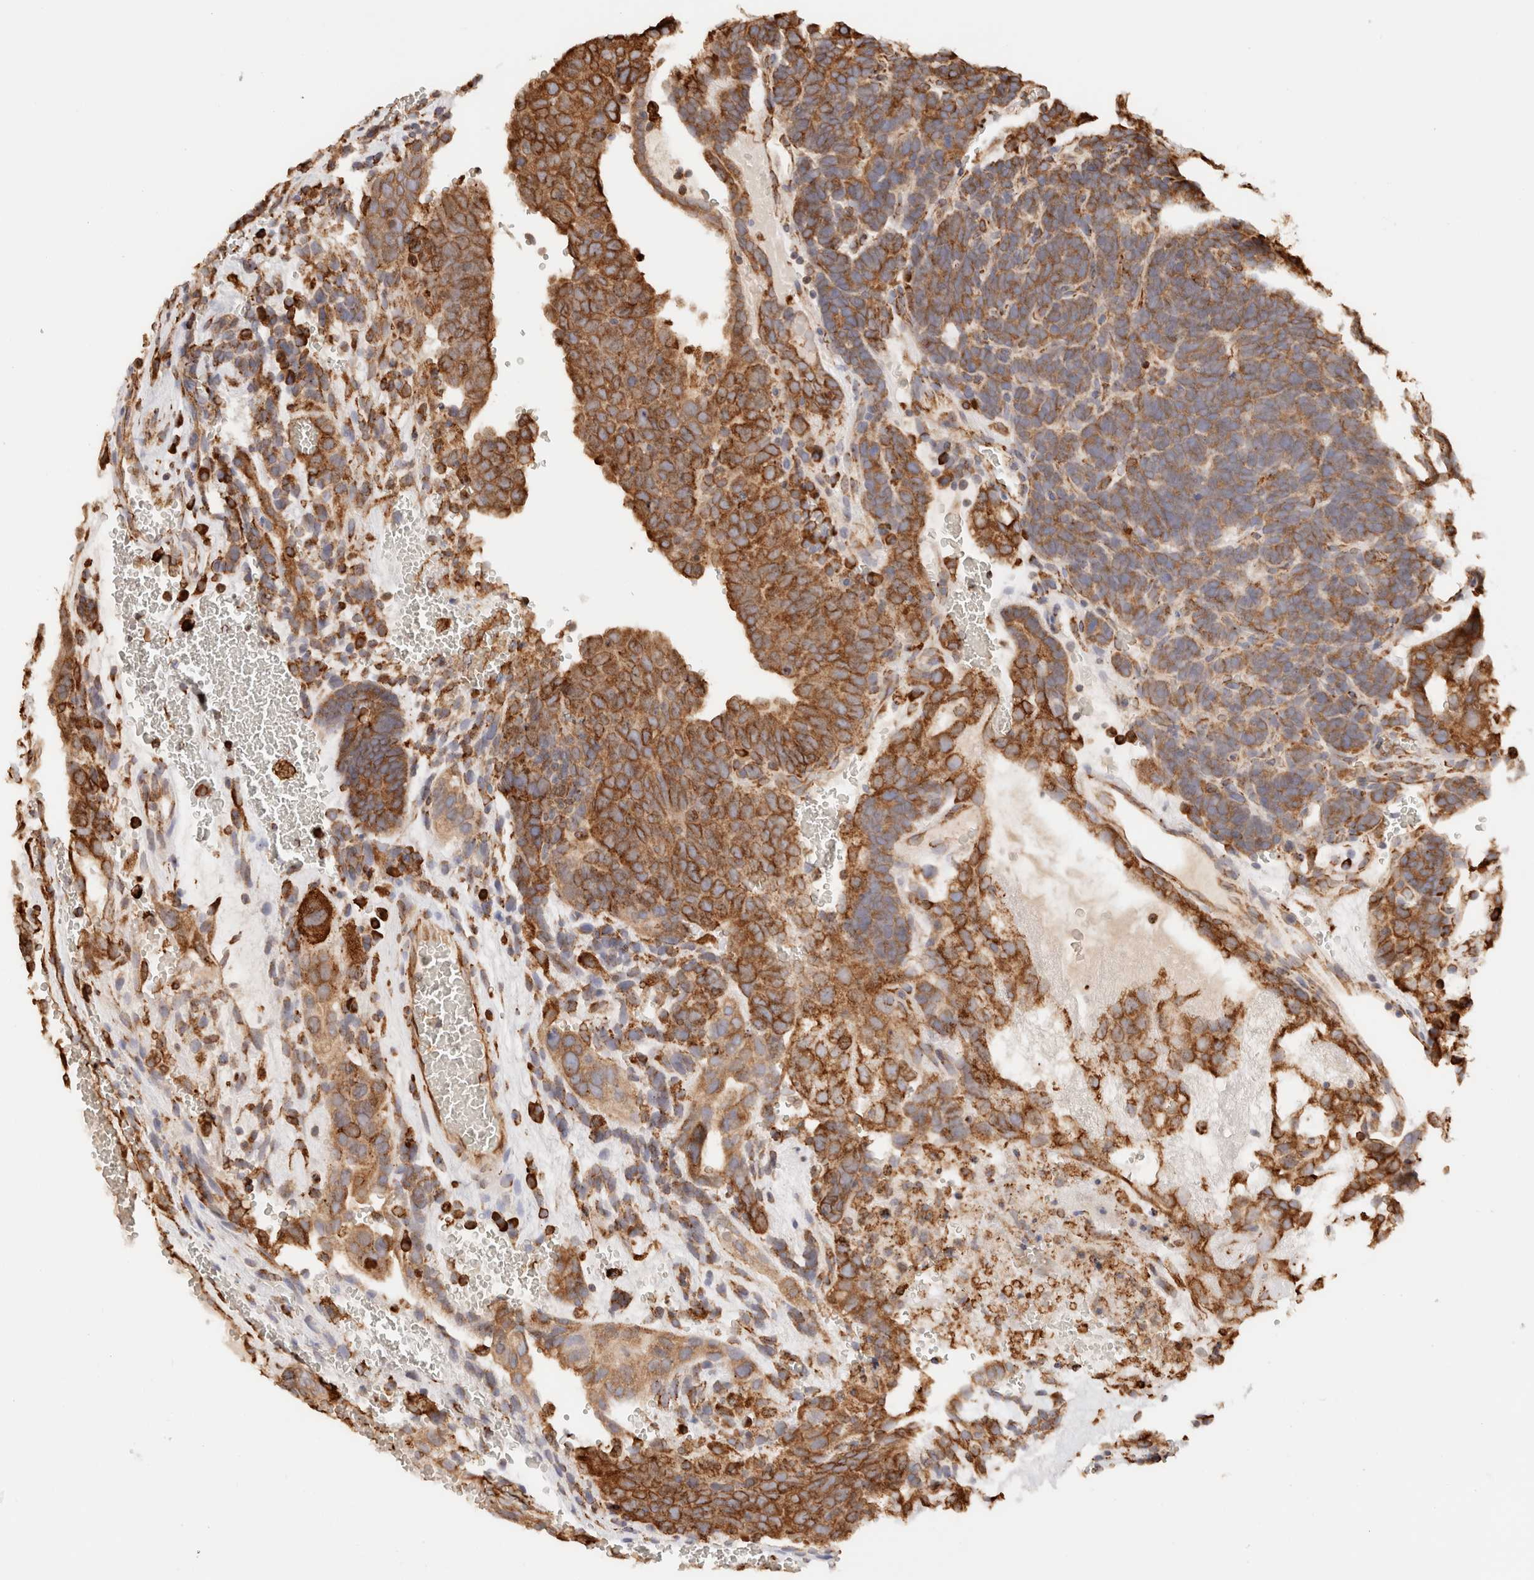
{"staining": {"intensity": "moderate", "quantity": ">75%", "location": "cytoplasmic/membranous"}, "tissue": "testis cancer", "cell_type": "Tumor cells", "image_type": "cancer", "snomed": [{"axis": "morphology", "description": "Seminoma, NOS"}, {"axis": "morphology", "description": "Carcinoma, Embryonal, NOS"}, {"axis": "topography", "description": "Testis"}], "caption": "A high-resolution histopathology image shows IHC staining of testis cancer, which shows moderate cytoplasmic/membranous positivity in about >75% of tumor cells. Immunohistochemistry stains the protein of interest in brown and the nuclei are stained blue.", "gene": "FER", "patient": {"sex": "male", "age": 52}}